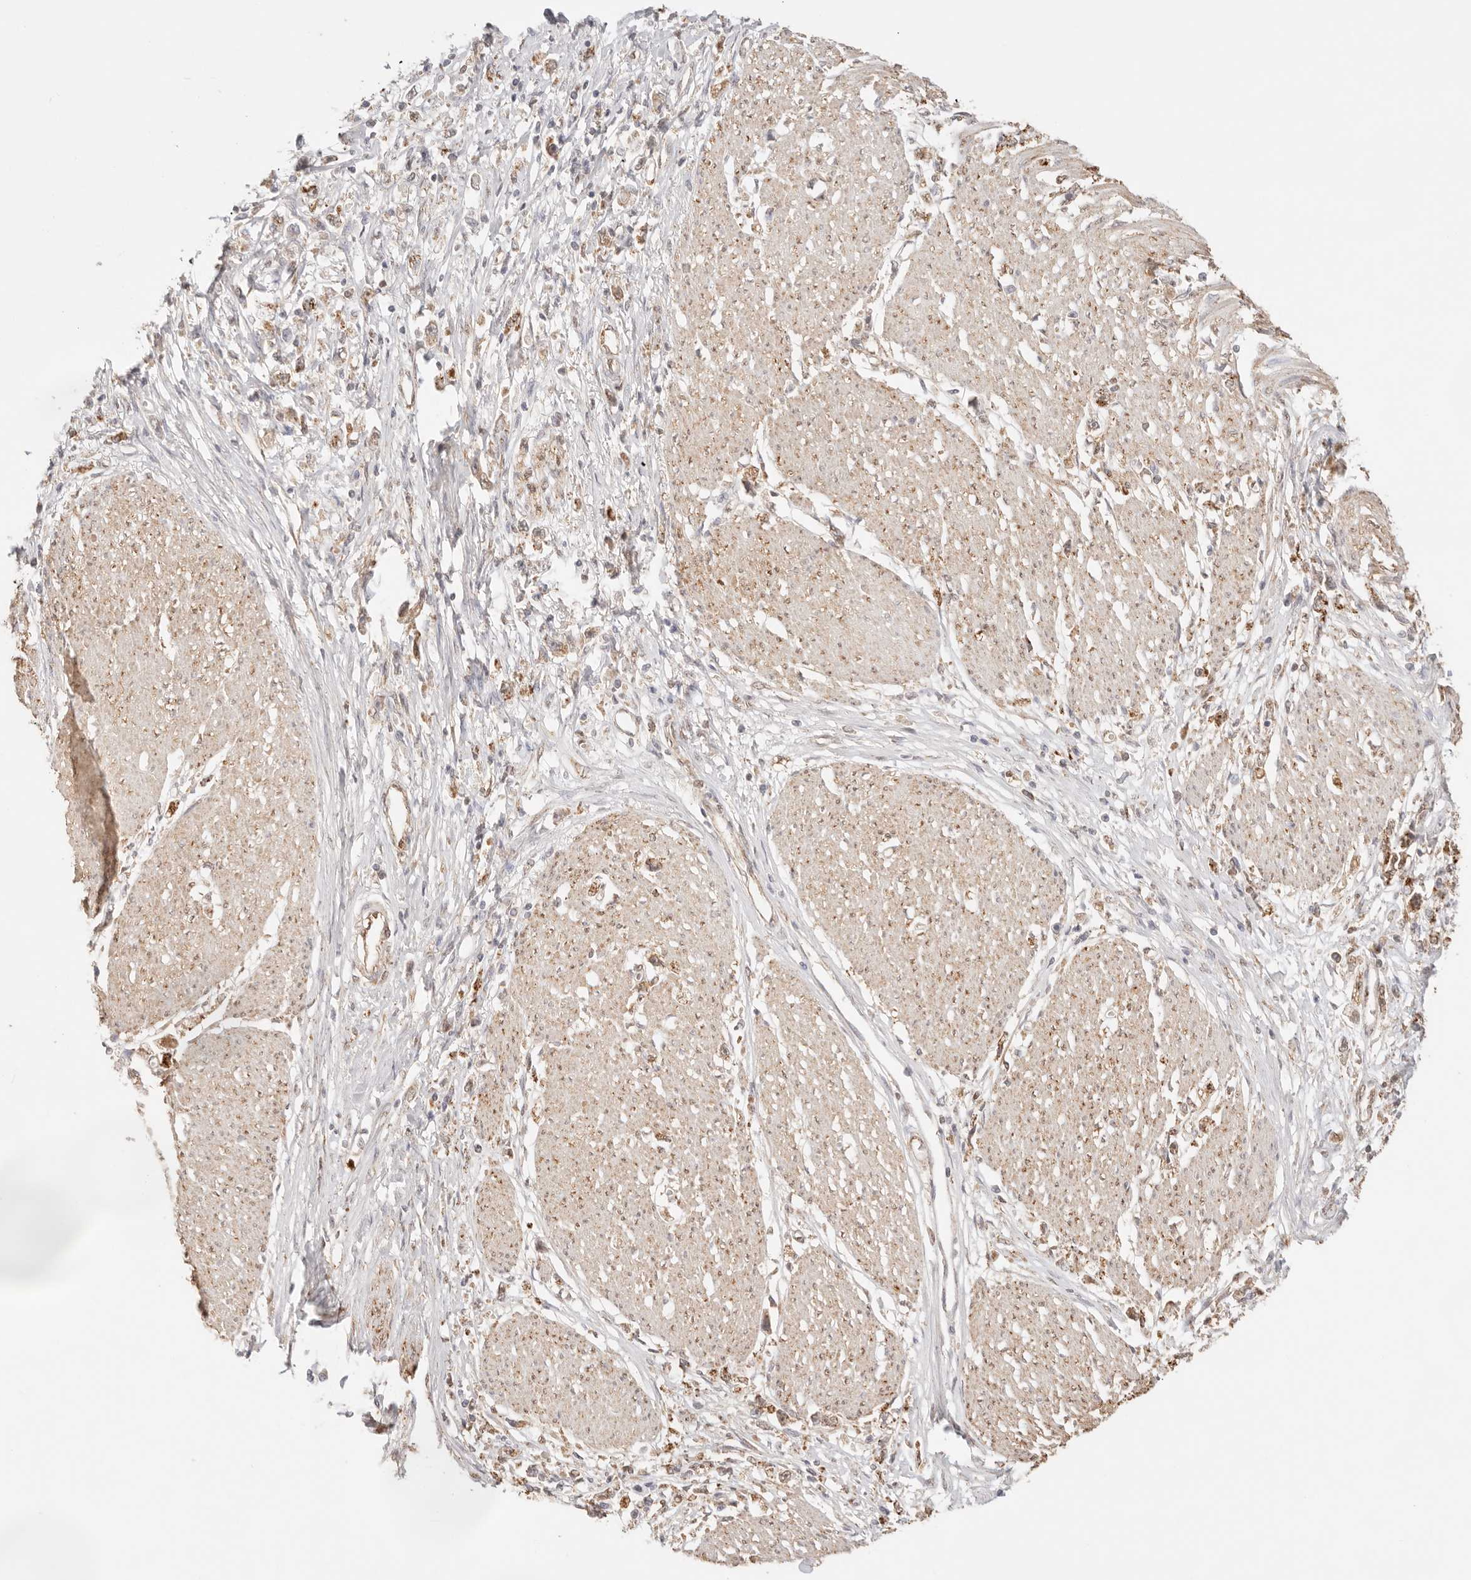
{"staining": {"intensity": "moderate", "quantity": ">75%", "location": "cytoplasmic/membranous"}, "tissue": "stomach cancer", "cell_type": "Tumor cells", "image_type": "cancer", "snomed": [{"axis": "morphology", "description": "Adenocarcinoma, NOS"}, {"axis": "topography", "description": "Stomach"}], "caption": "Moderate cytoplasmic/membranous protein expression is identified in approximately >75% of tumor cells in stomach adenocarcinoma.", "gene": "IL1R2", "patient": {"sex": "female", "age": 59}}